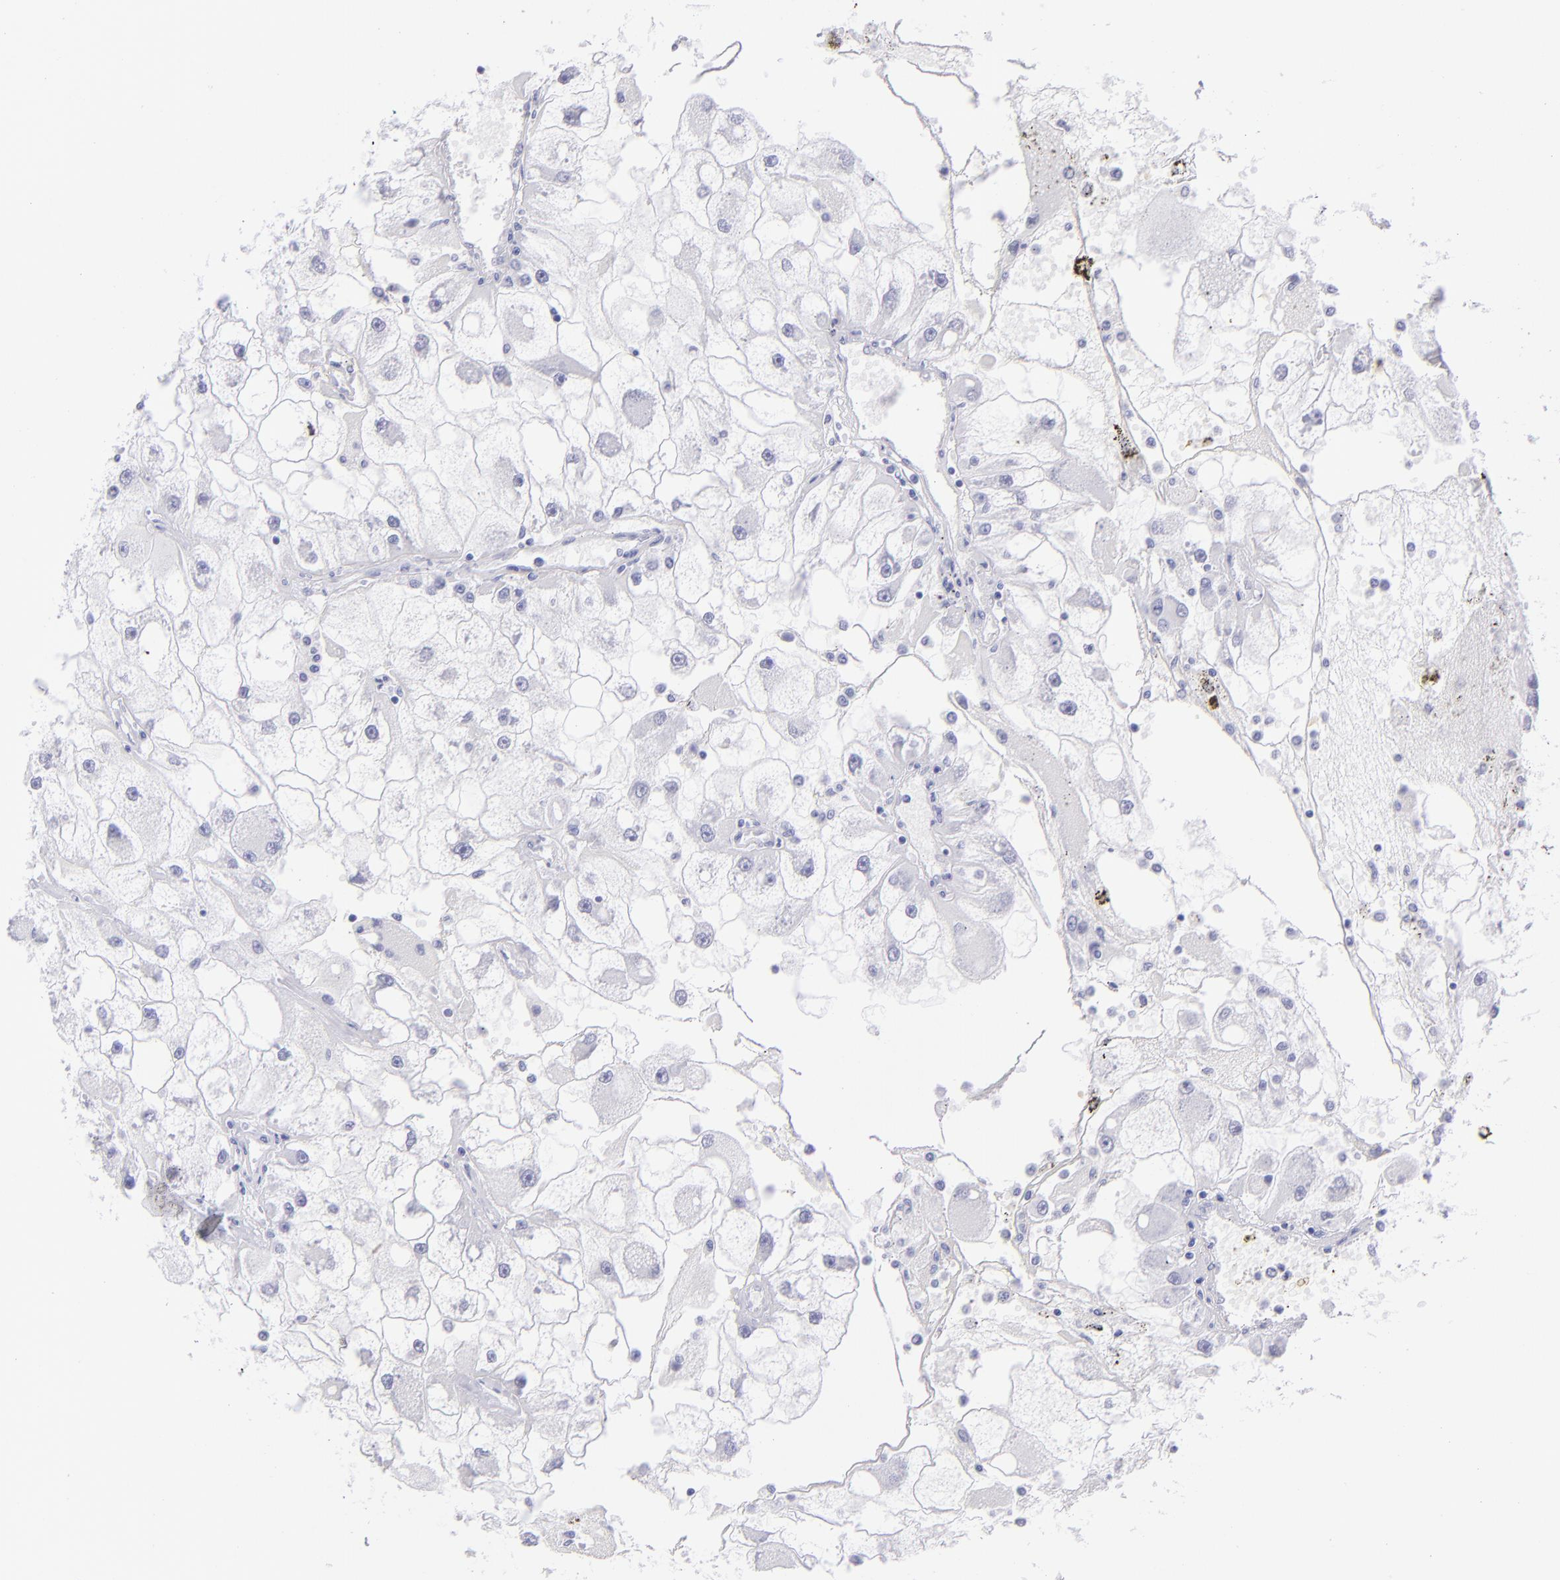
{"staining": {"intensity": "negative", "quantity": "none", "location": "none"}, "tissue": "renal cancer", "cell_type": "Tumor cells", "image_type": "cancer", "snomed": [{"axis": "morphology", "description": "Adenocarcinoma, NOS"}, {"axis": "topography", "description": "Kidney"}], "caption": "The image demonstrates no significant expression in tumor cells of adenocarcinoma (renal). The staining is performed using DAB (3,3'-diaminobenzidine) brown chromogen with nuclei counter-stained in using hematoxylin.", "gene": "PRPH", "patient": {"sex": "female", "age": 73}}